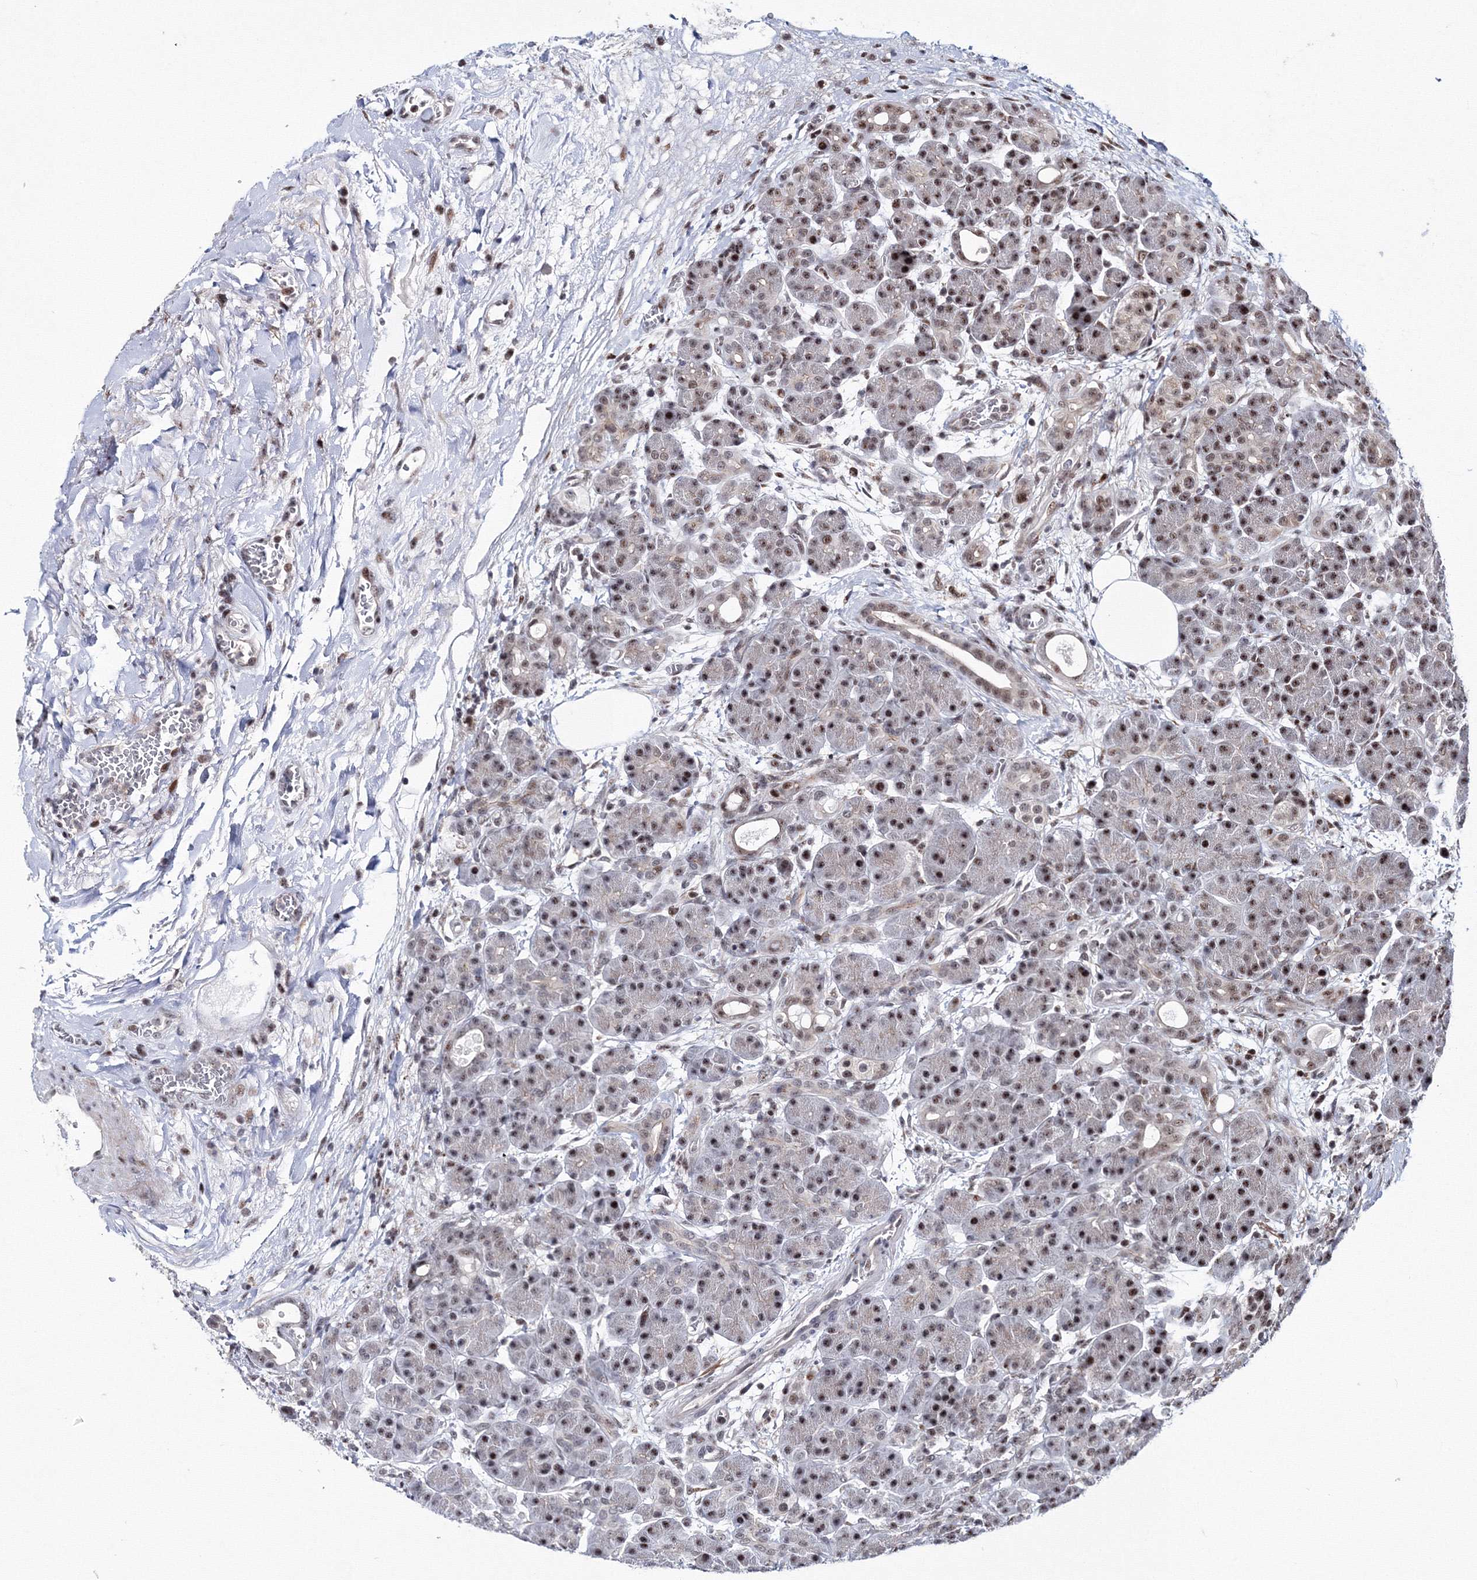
{"staining": {"intensity": "strong", "quantity": "25%-75%", "location": "nuclear"}, "tissue": "pancreas", "cell_type": "Exocrine glandular cells", "image_type": "normal", "snomed": [{"axis": "morphology", "description": "Normal tissue, NOS"}, {"axis": "topography", "description": "Pancreas"}], "caption": "Immunohistochemical staining of normal human pancreas displays high levels of strong nuclear positivity in about 25%-75% of exocrine glandular cells. Immunohistochemistry (ihc) stains the protein of interest in brown and the nuclei are stained blue.", "gene": "TATDN2", "patient": {"sex": "male", "age": 63}}